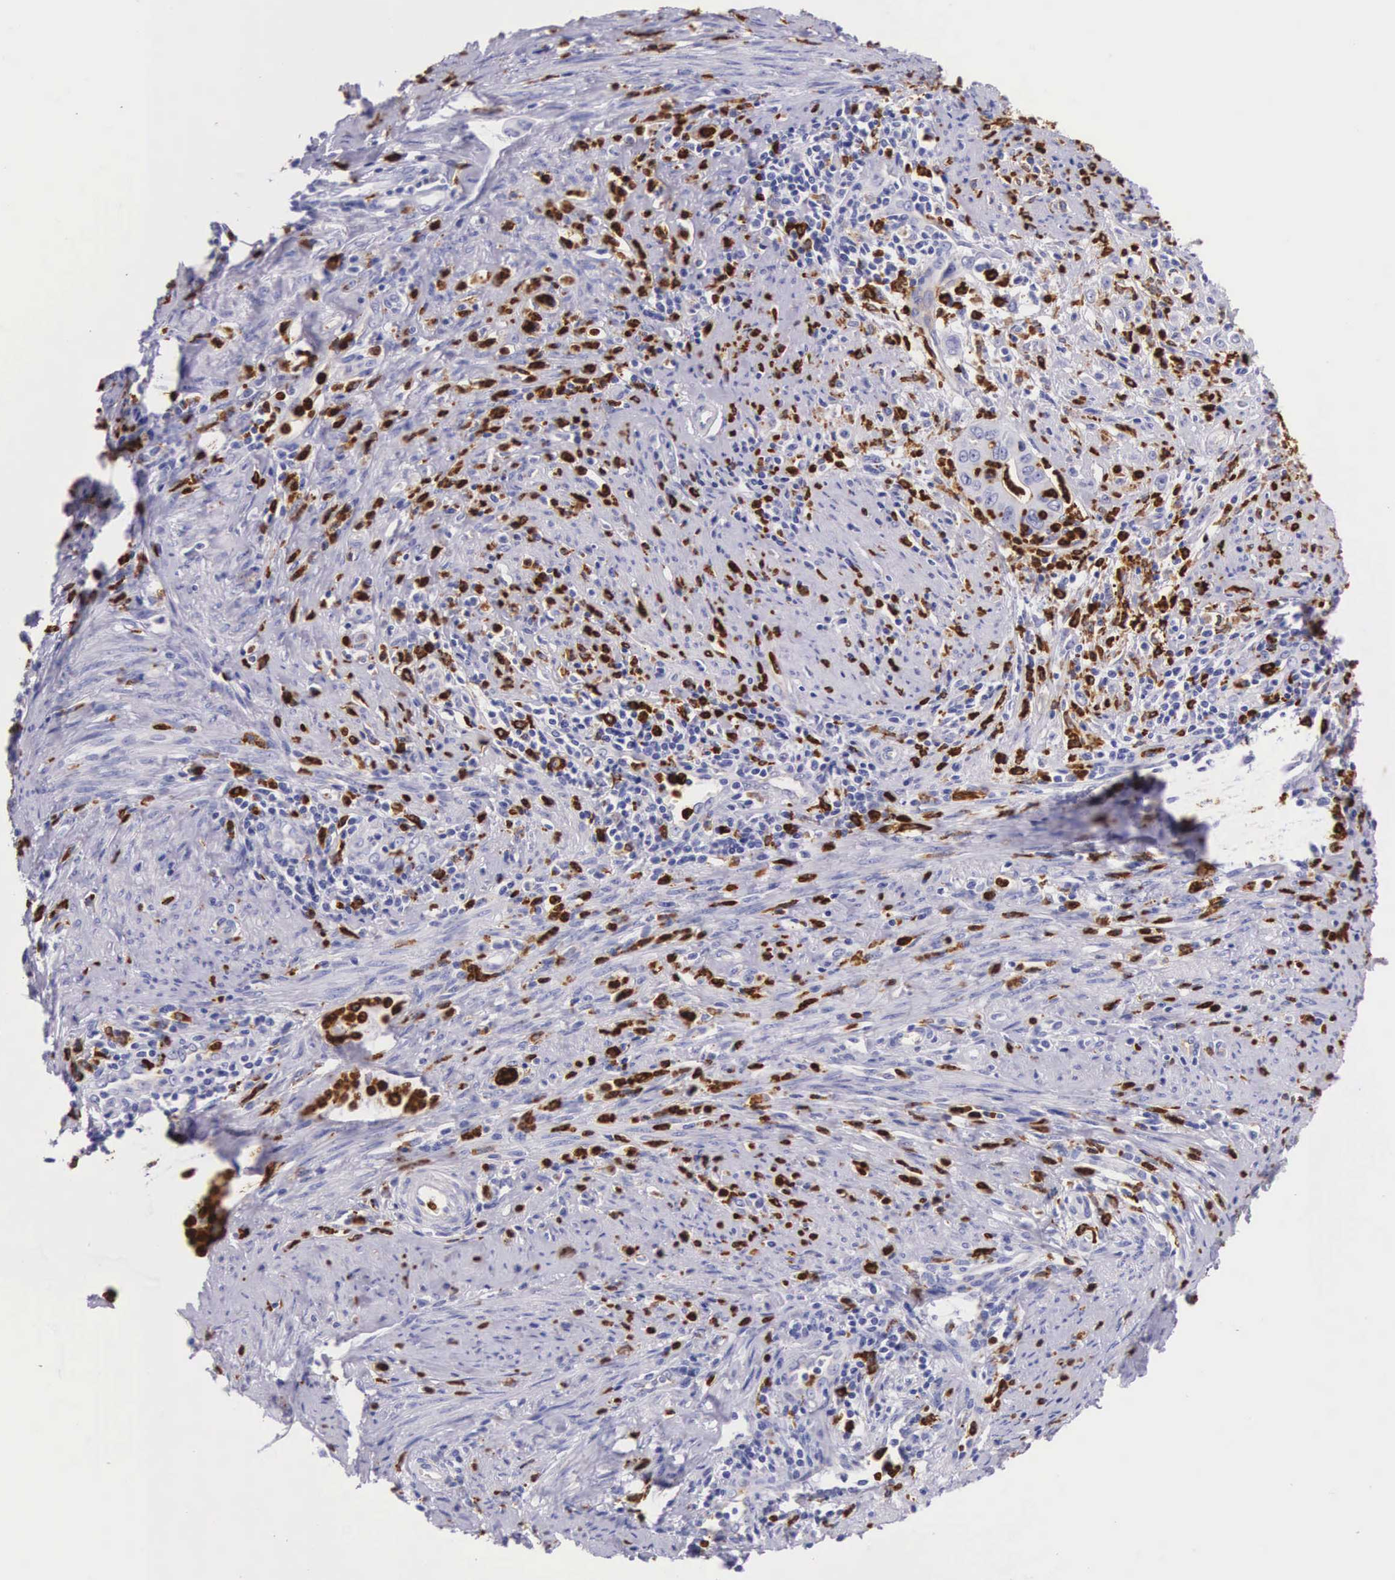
{"staining": {"intensity": "negative", "quantity": "none", "location": "none"}, "tissue": "cervical cancer", "cell_type": "Tumor cells", "image_type": "cancer", "snomed": [{"axis": "morphology", "description": "Normal tissue, NOS"}, {"axis": "morphology", "description": "Adenocarcinoma, NOS"}, {"axis": "topography", "description": "Cervix"}], "caption": "A high-resolution photomicrograph shows IHC staining of adenocarcinoma (cervical), which reveals no significant positivity in tumor cells. Brightfield microscopy of IHC stained with DAB (3,3'-diaminobenzidine) (brown) and hematoxylin (blue), captured at high magnification.", "gene": "FCN1", "patient": {"sex": "female", "age": 34}}